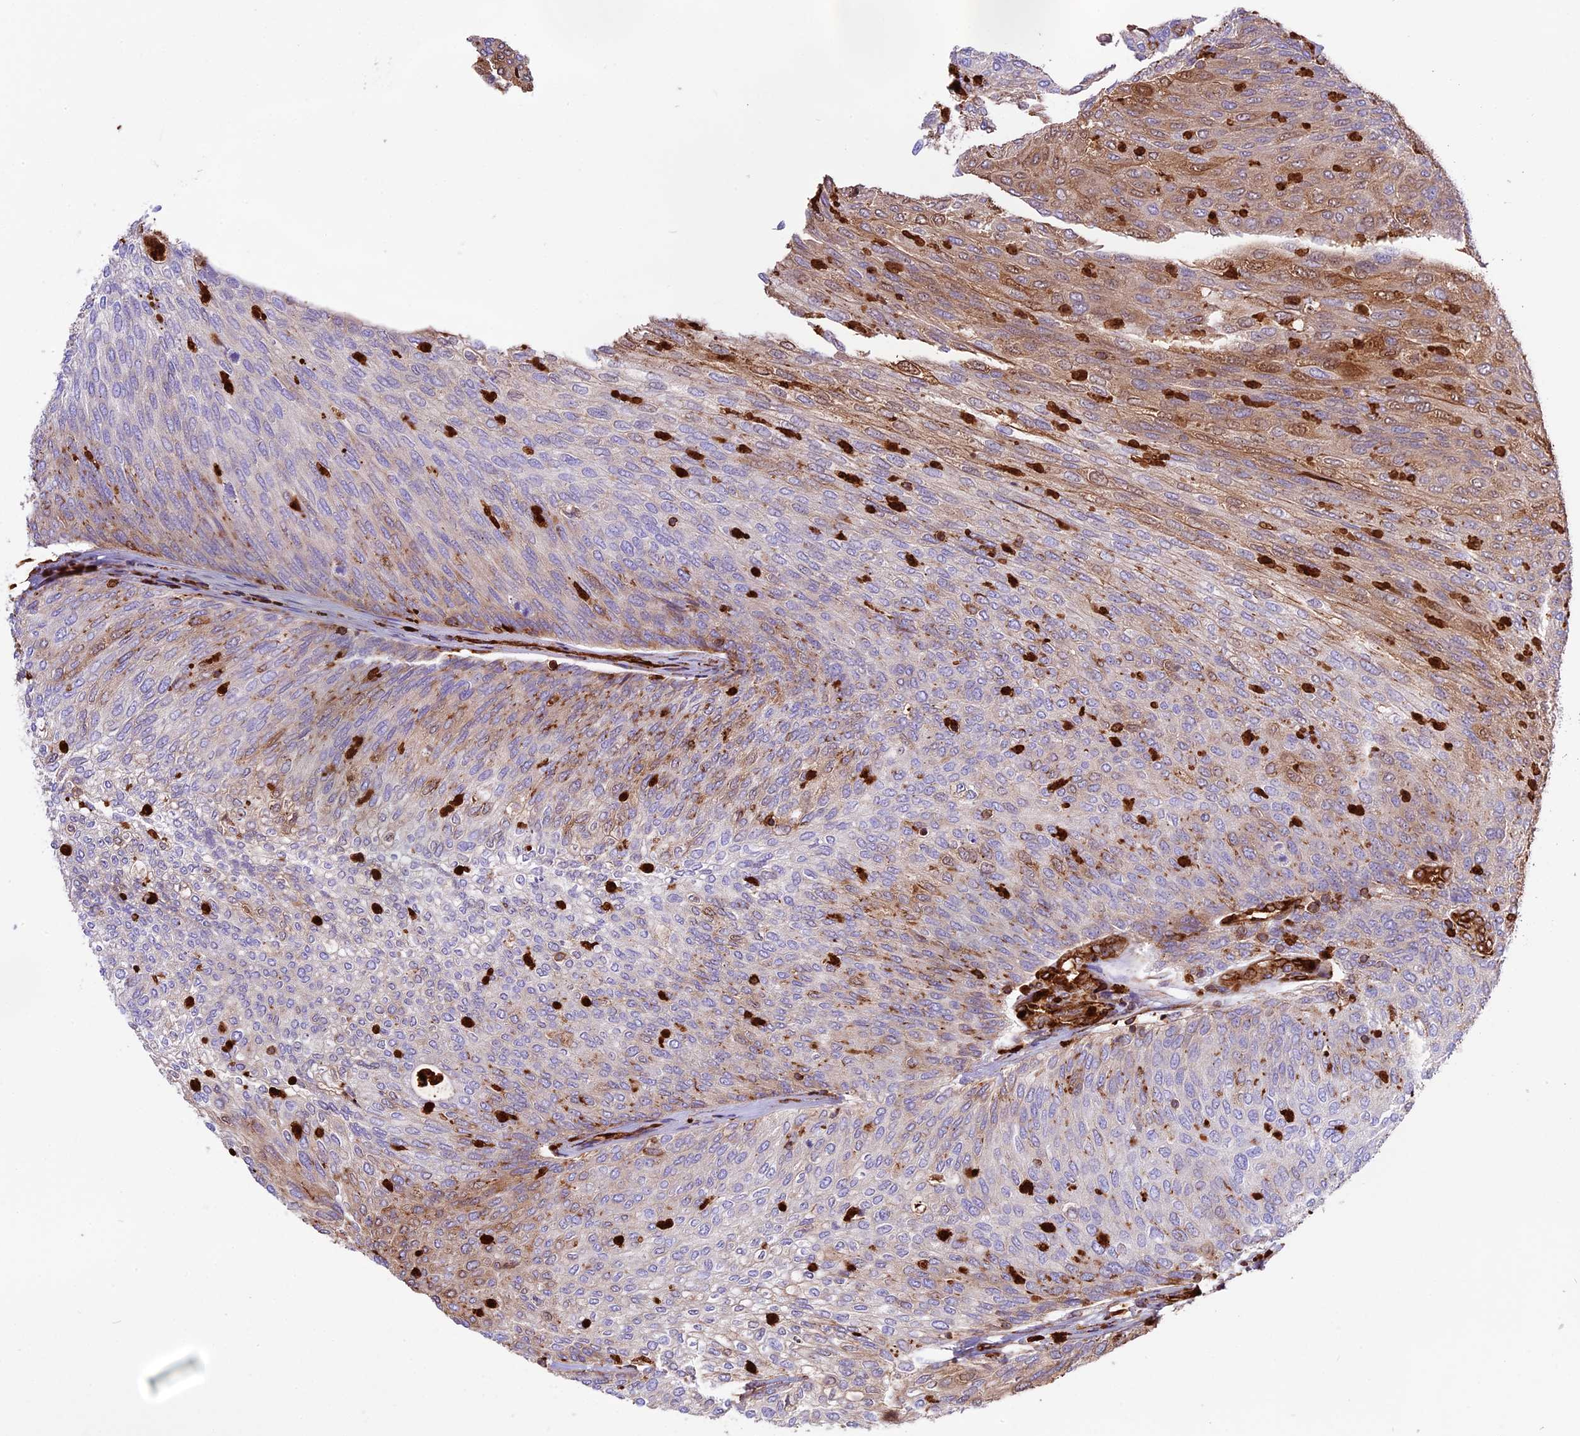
{"staining": {"intensity": "moderate", "quantity": "<25%", "location": "cytoplasmic/membranous,nuclear"}, "tissue": "urothelial cancer", "cell_type": "Tumor cells", "image_type": "cancer", "snomed": [{"axis": "morphology", "description": "Urothelial carcinoma, Low grade"}, {"axis": "topography", "description": "Urinary bladder"}], "caption": "Tumor cells demonstrate low levels of moderate cytoplasmic/membranous and nuclear positivity in approximately <25% of cells in human urothelial cancer.", "gene": "CD99L2", "patient": {"sex": "female", "age": 79}}